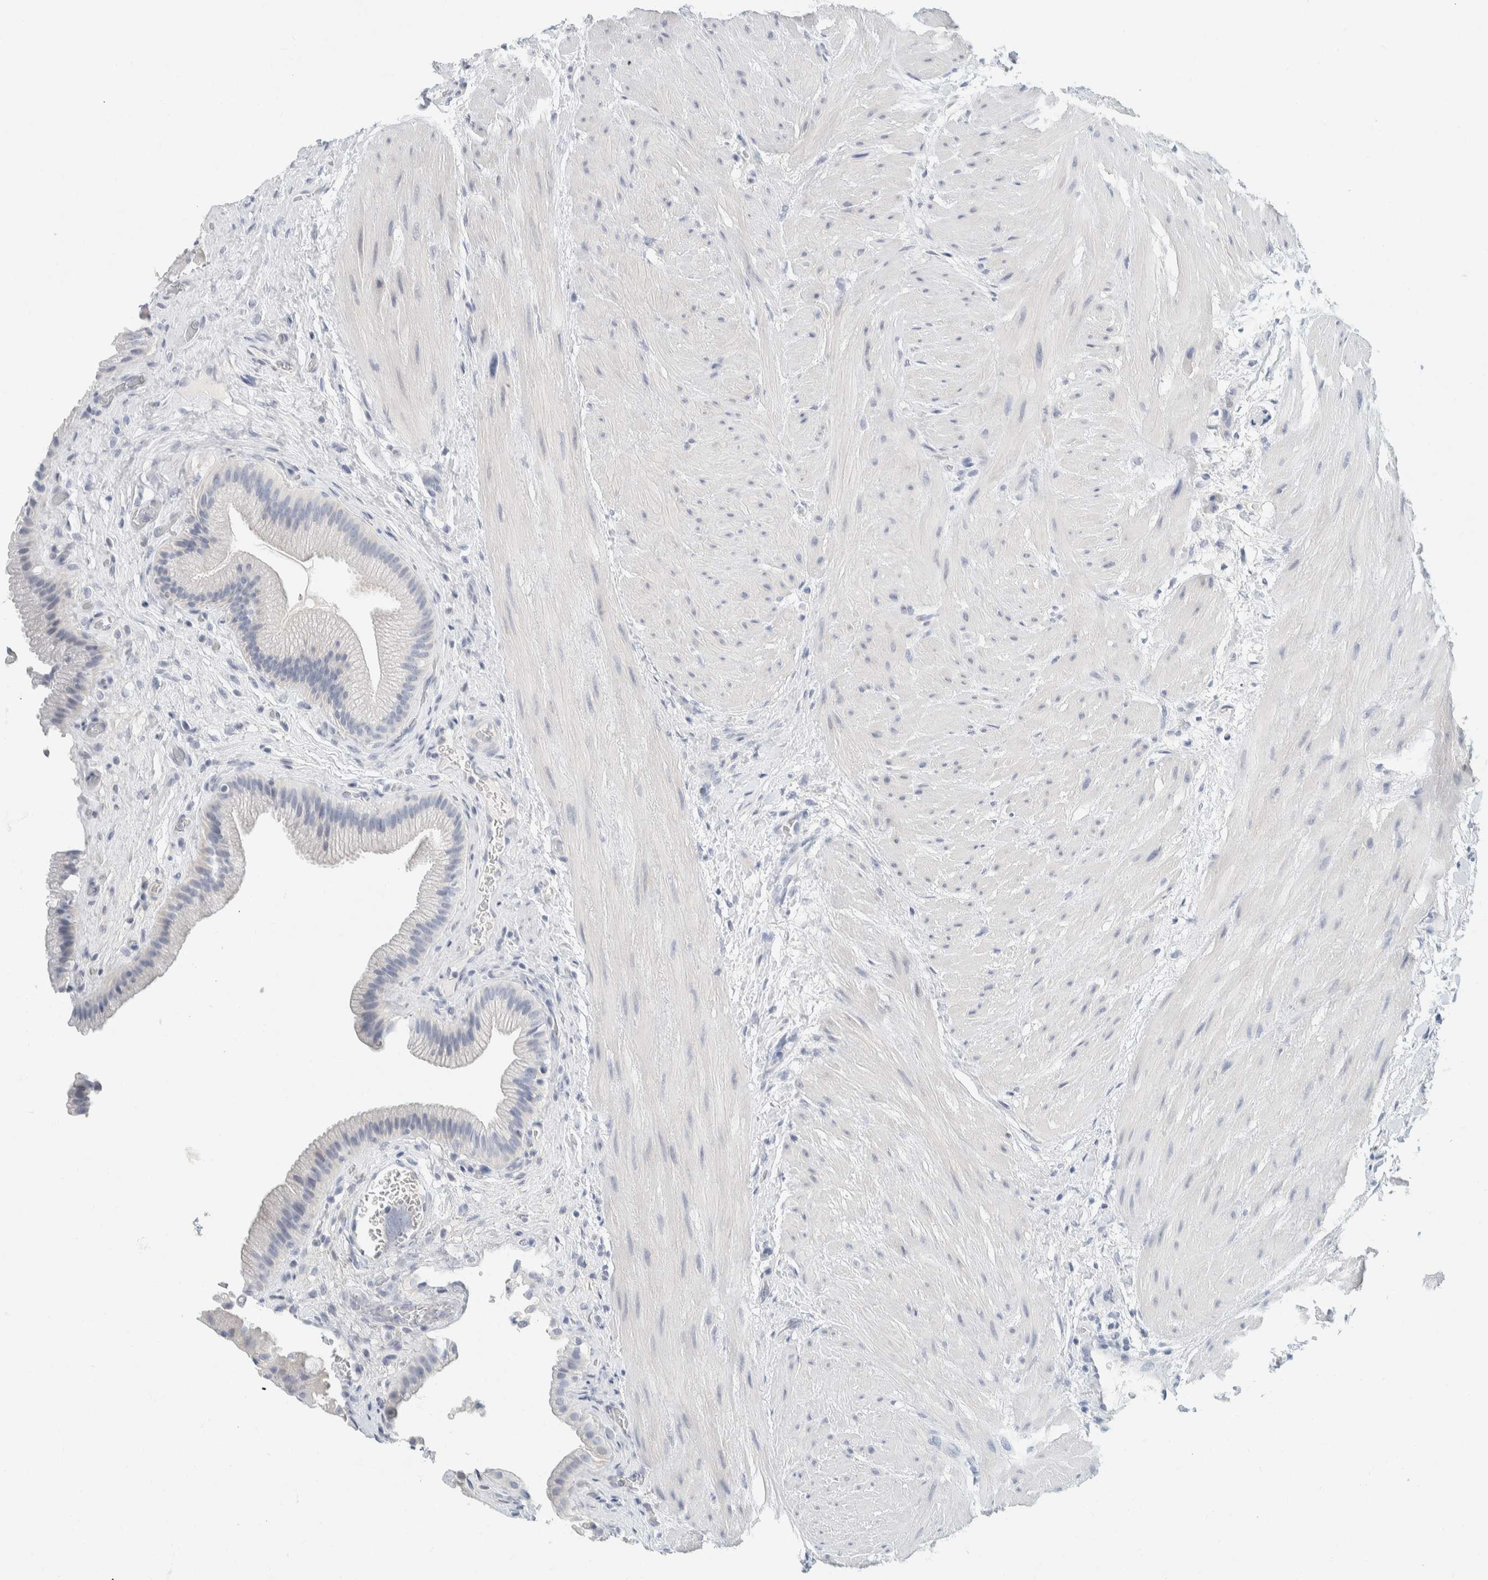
{"staining": {"intensity": "negative", "quantity": "none", "location": "none"}, "tissue": "gallbladder", "cell_type": "Glandular cells", "image_type": "normal", "snomed": [{"axis": "morphology", "description": "Normal tissue, NOS"}, {"axis": "topography", "description": "Gallbladder"}], "caption": "Immunohistochemistry of benign gallbladder reveals no positivity in glandular cells.", "gene": "ALOX12B", "patient": {"sex": "male", "age": 49}}